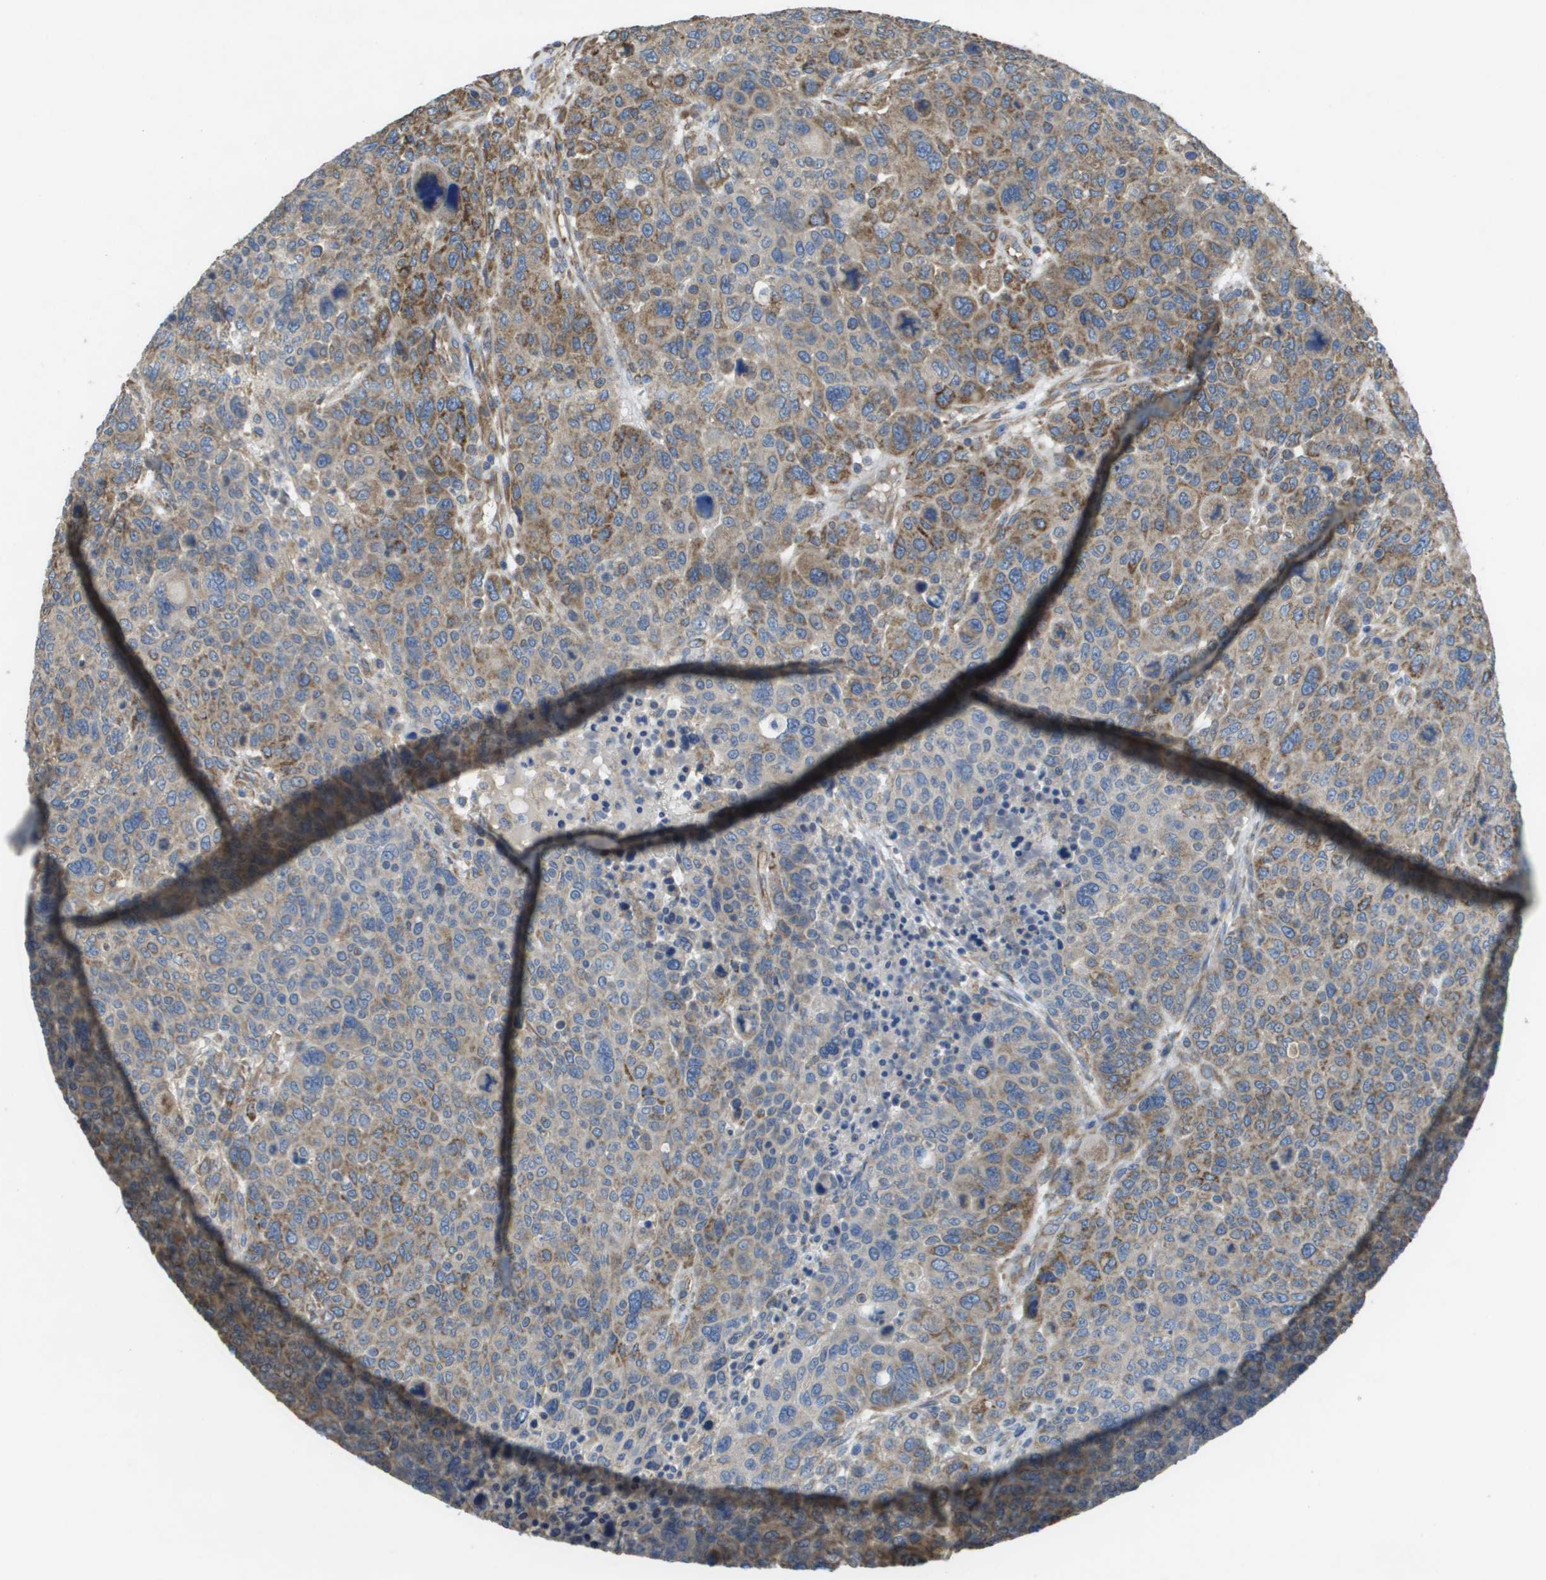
{"staining": {"intensity": "moderate", "quantity": ">75%", "location": "cytoplasmic/membranous"}, "tissue": "breast cancer", "cell_type": "Tumor cells", "image_type": "cancer", "snomed": [{"axis": "morphology", "description": "Duct carcinoma"}, {"axis": "topography", "description": "Breast"}], "caption": "IHC histopathology image of neoplastic tissue: breast cancer (intraductal carcinoma) stained using immunohistochemistry (IHC) demonstrates medium levels of moderate protein expression localized specifically in the cytoplasmic/membranous of tumor cells, appearing as a cytoplasmic/membranous brown color.", "gene": "CLCN2", "patient": {"sex": "female", "age": 50}}